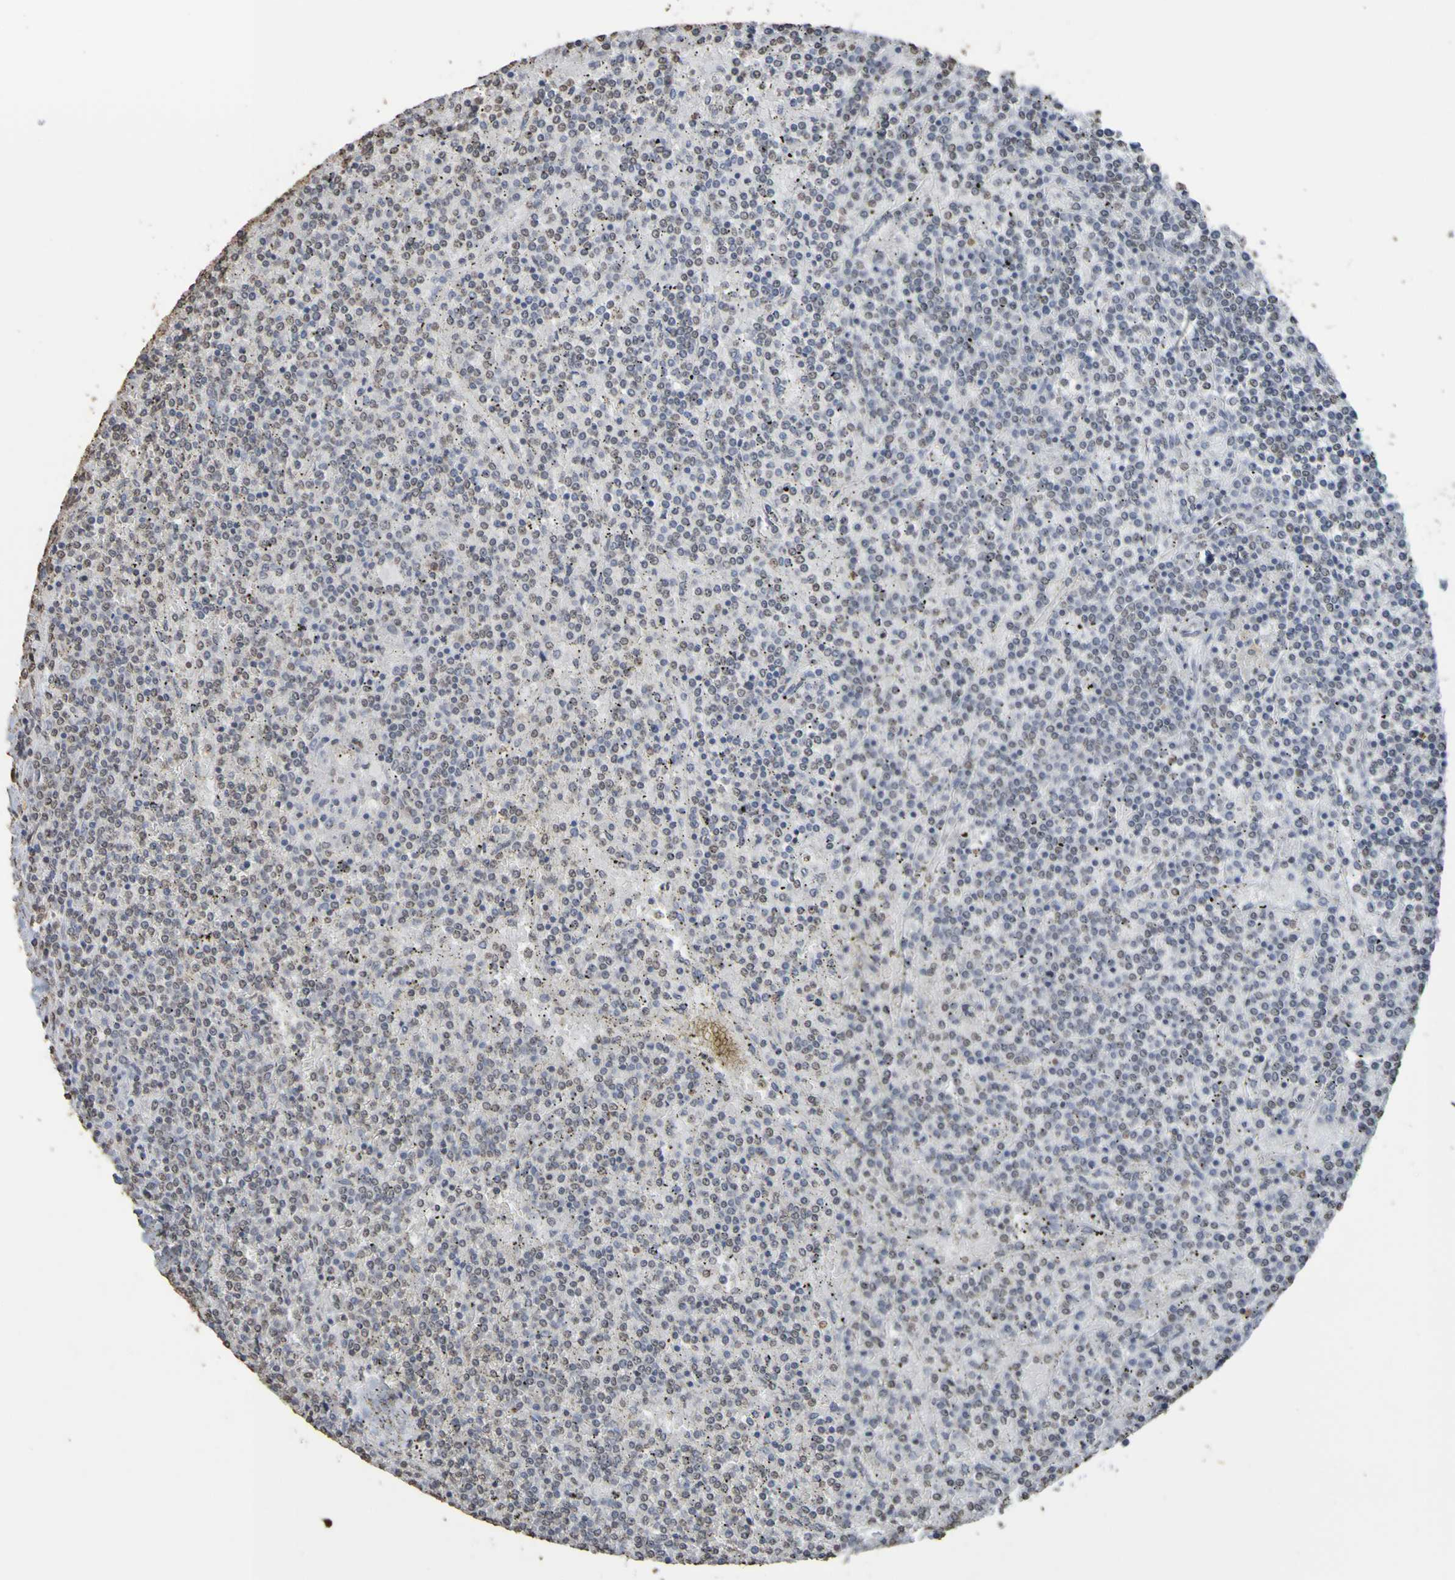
{"staining": {"intensity": "negative", "quantity": "none", "location": "none"}, "tissue": "lymphoma", "cell_type": "Tumor cells", "image_type": "cancer", "snomed": [{"axis": "morphology", "description": "Malignant lymphoma, non-Hodgkin's type, Low grade"}, {"axis": "topography", "description": "Spleen"}], "caption": "This is a photomicrograph of IHC staining of low-grade malignant lymphoma, non-Hodgkin's type, which shows no positivity in tumor cells.", "gene": "ALKBH2", "patient": {"sex": "female", "age": 19}}